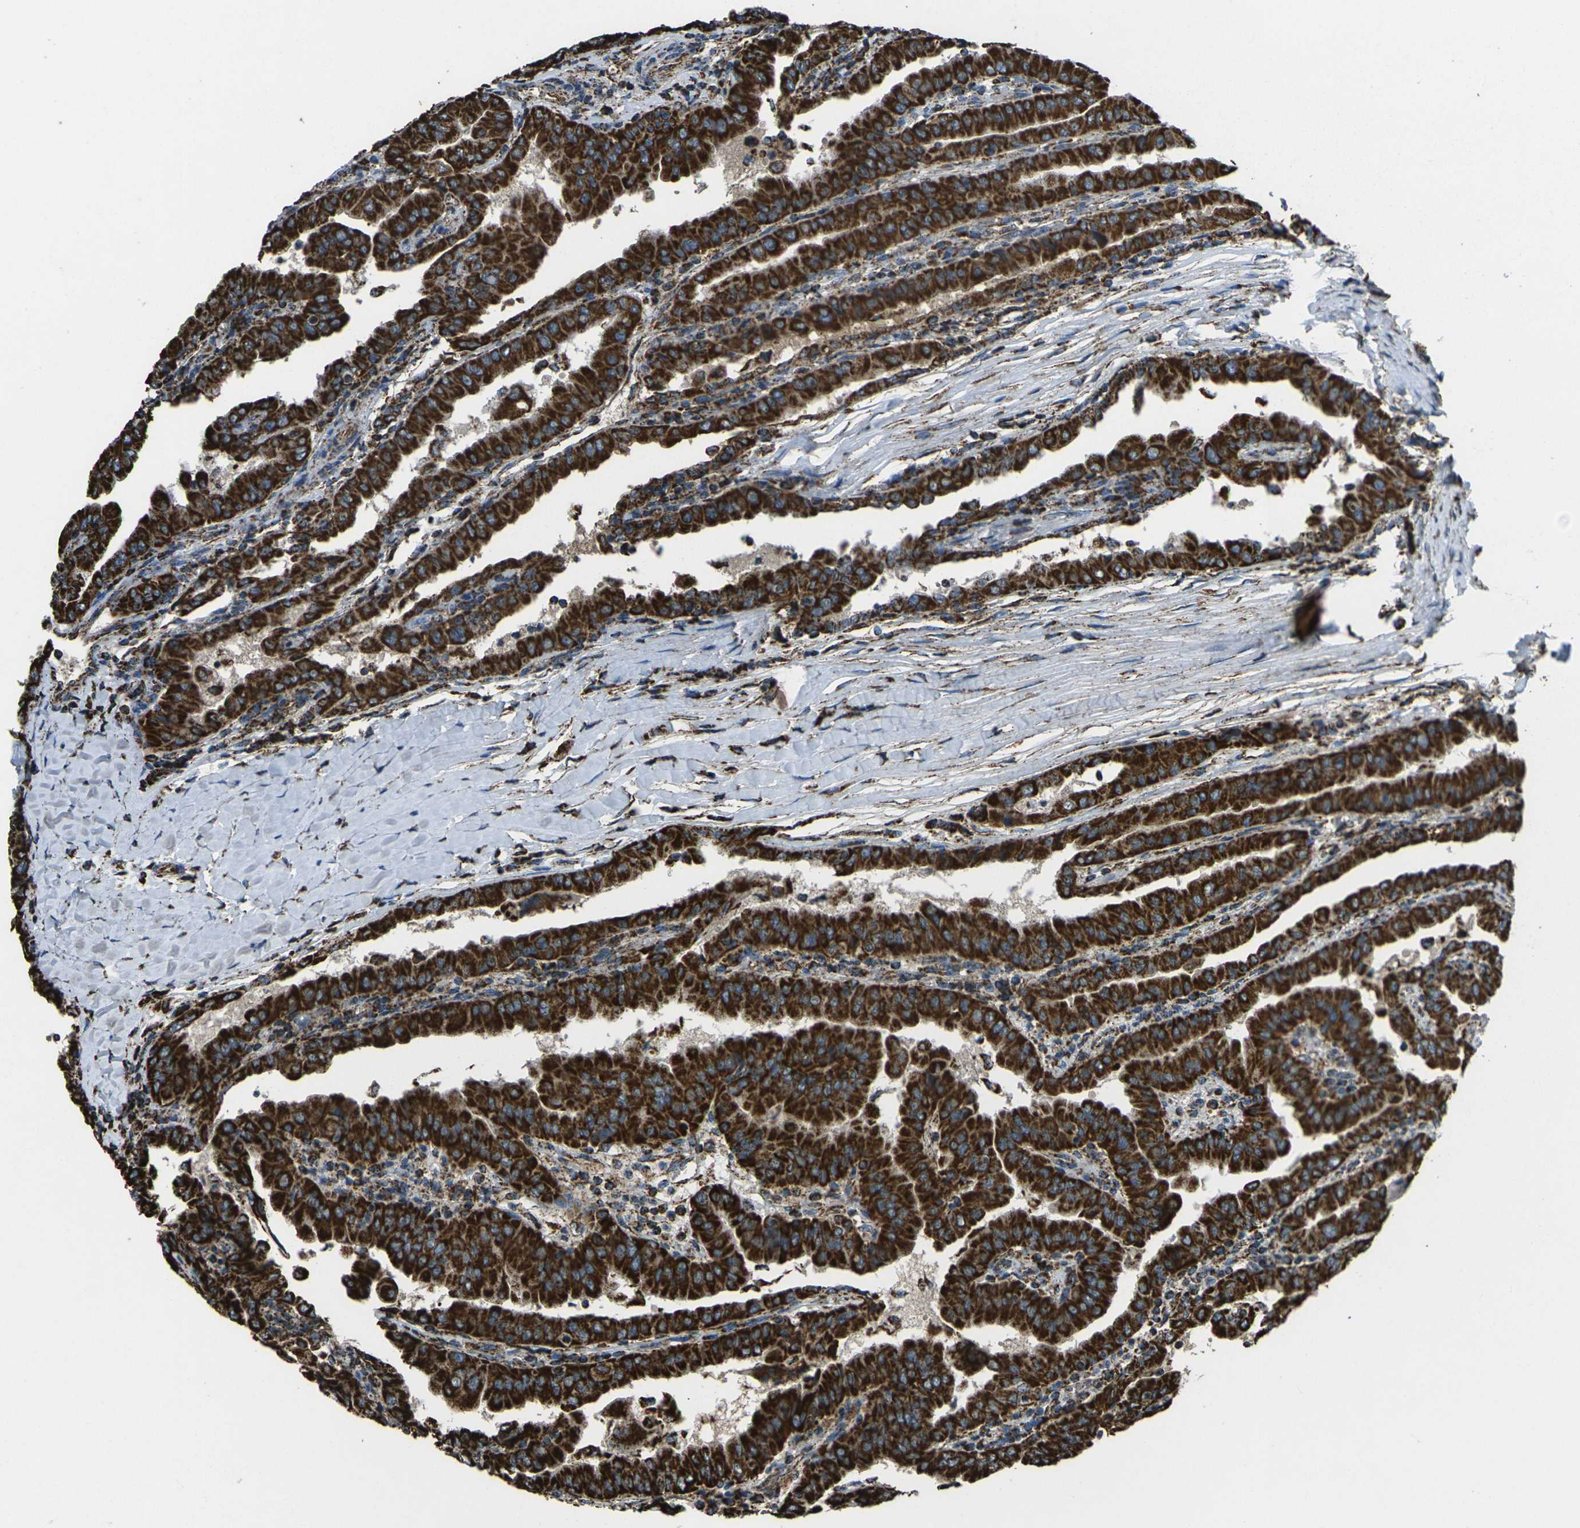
{"staining": {"intensity": "strong", "quantity": ">75%", "location": "cytoplasmic/membranous"}, "tissue": "thyroid cancer", "cell_type": "Tumor cells", "image_type": "cancer", "snomed": [{"axis": "morphology", "description": "Papillary adenocarcinoma, NOS"}, {"axis": "topography", "description": "Thyroid gland"}], "caption": "Tumor cells display high levels of strong cytoplasmic/membranous expression in about >75% of cells in human thyroid cancer (papillary adenocarcinoma).", "gene": "KLHL5", "patient": {"sex": "male", "age": 33}}